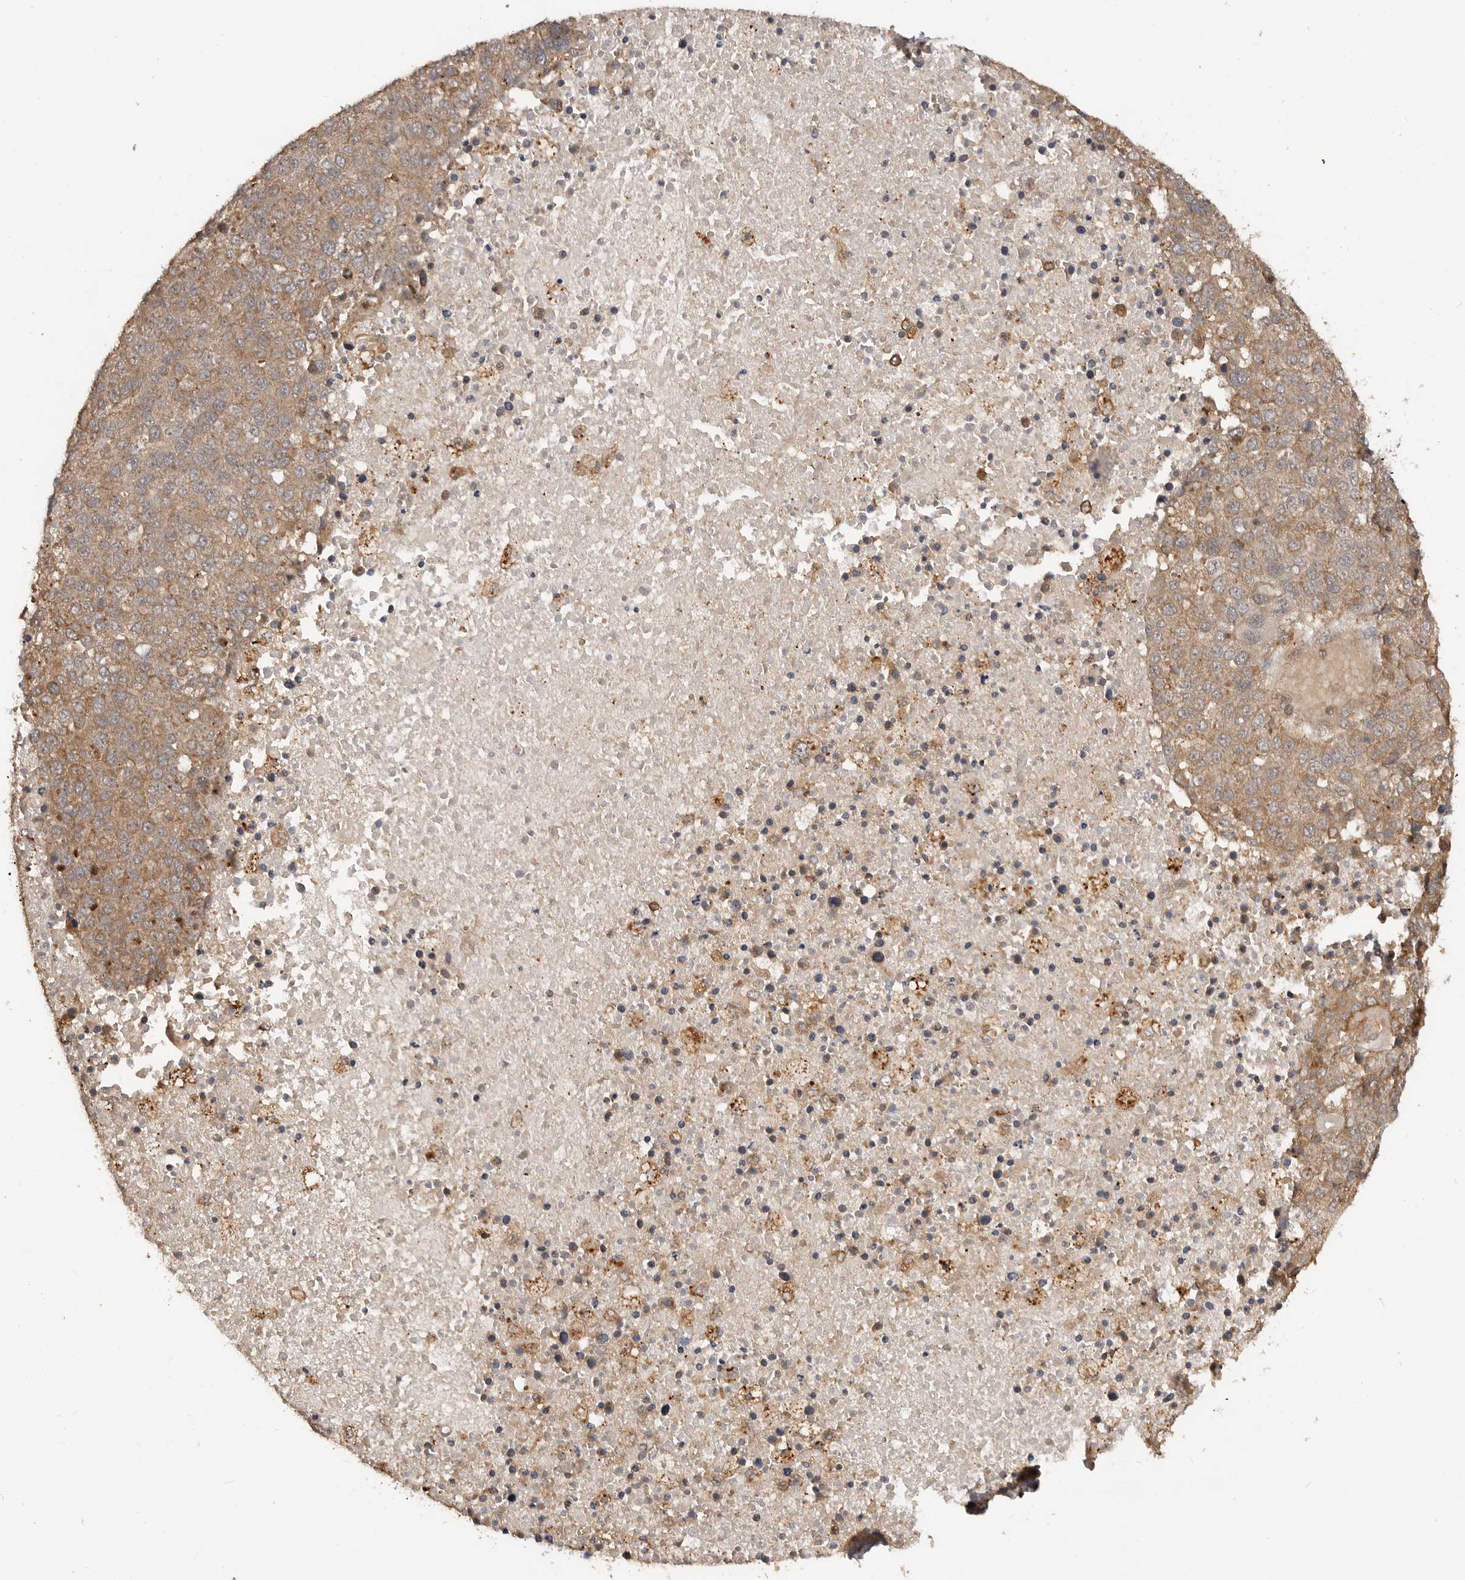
{"staining": {"intensity": "weak", "quantity": ">75%", "location": "cytoplasmic/membranous"}, "tissue": "pancreatic cancer", "cell_type": "Tumor cells", "image_type": "cancer", "snomed": [{"axis": "morphology", "description": "Adenocarcinoma, NOS"}, {"axis": "topography", "description": "Pancreas"}], "caption": "Human adenocarcinoma (pancreatic) stained with a protein marker exhibits weak staining in tumor cells.", "gene": "ADPRS", "patient": {"sex": "female", "age": 61}}